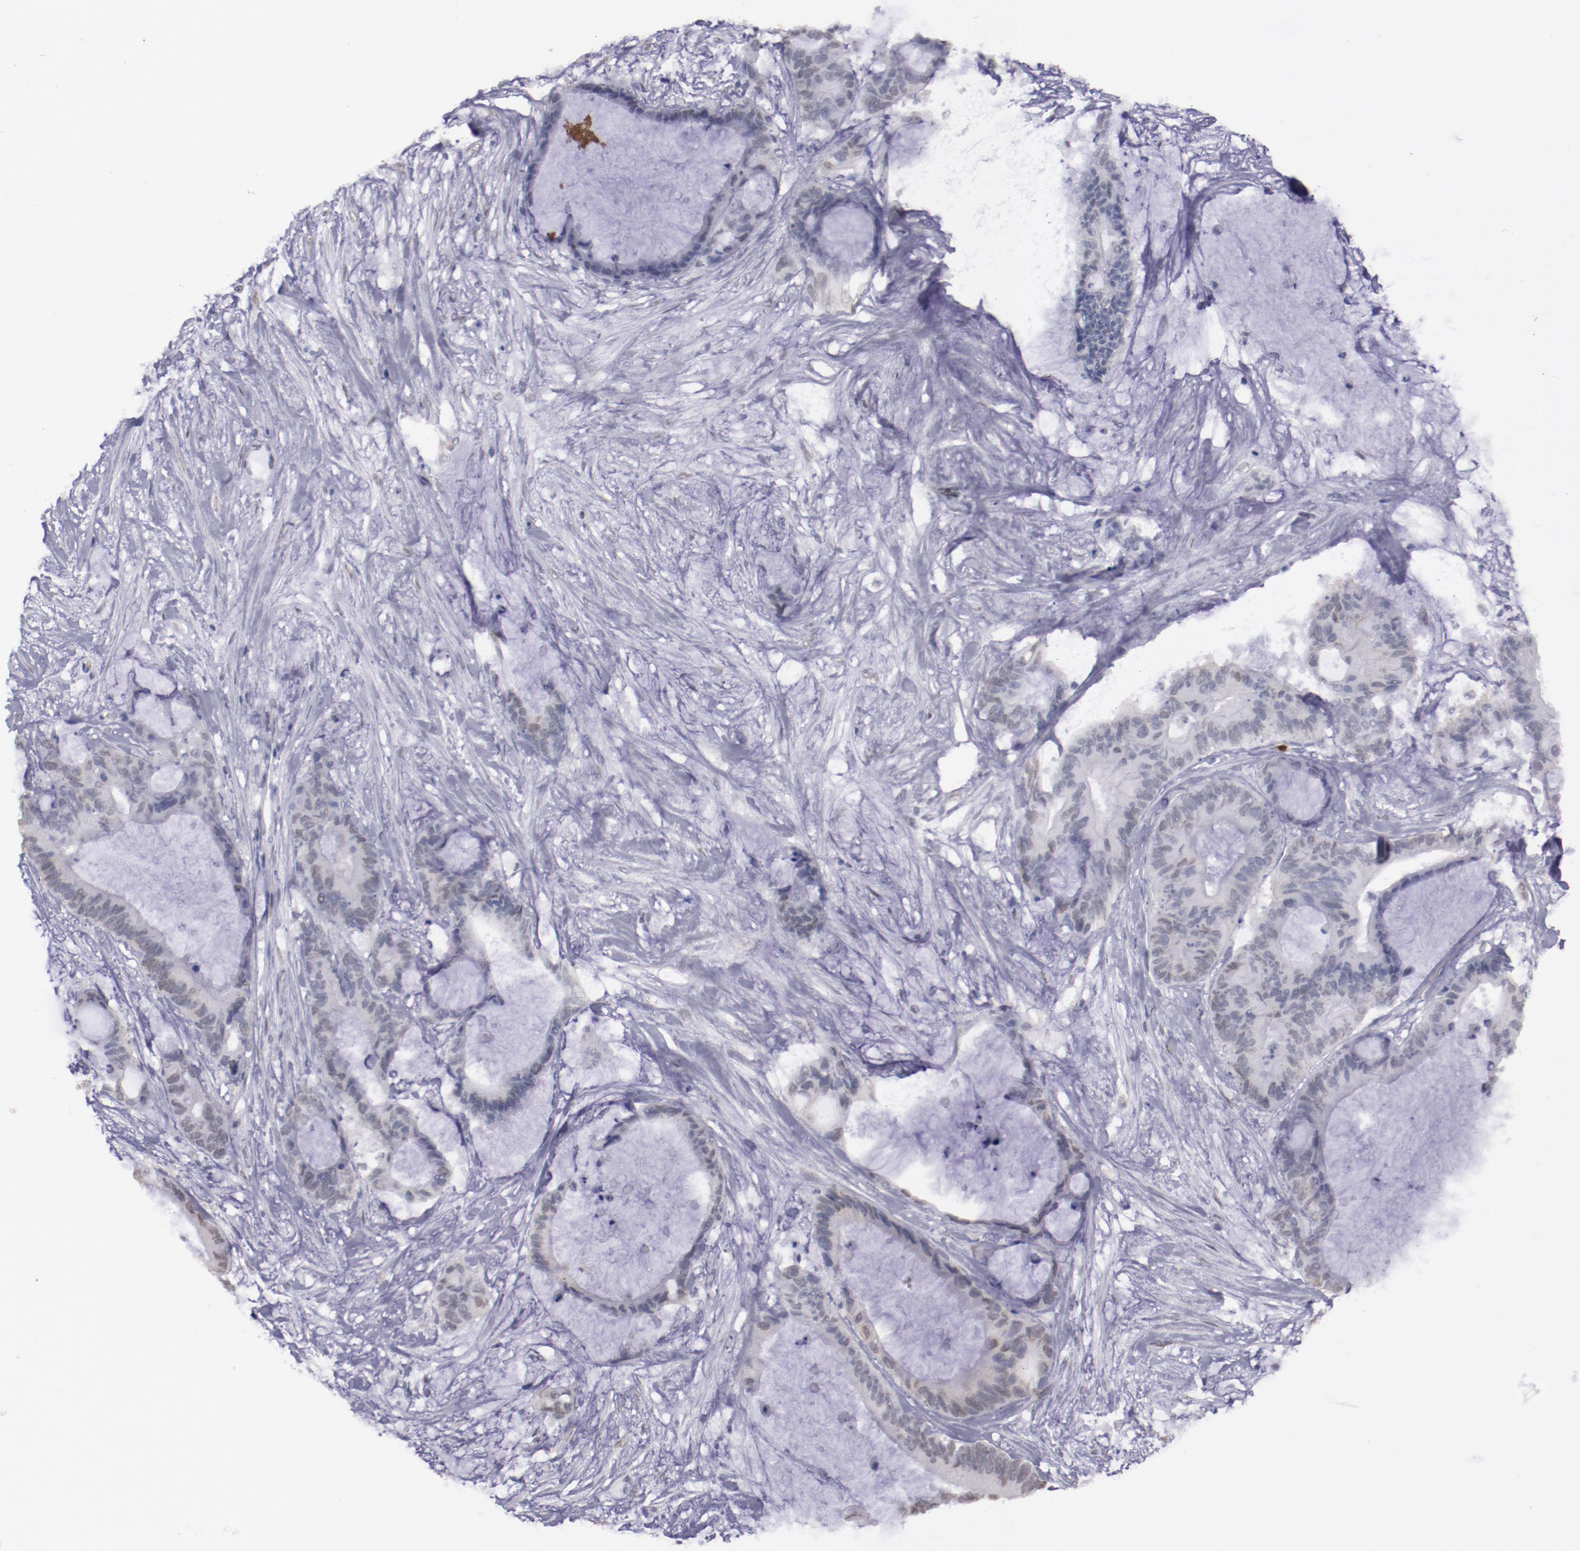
{"staining": {"intensity": "weak", "quantity": "<25%", "location": "cytoplasmic/membranous"}, "tissue": "liver cancer", "cell_type": "Tumor cells", "image_type": "cancer", "snomed": [{"axis": "morphology", "description": "Cholangiocarcinoma"}, {"axis": "topography", "description": "Liver"}], "caption": "Immunohistochemistry of liver cancer displays no positivity in tumor cells.", "gene": "IRF4", "patient": {"sex": "female", "age": 73}}